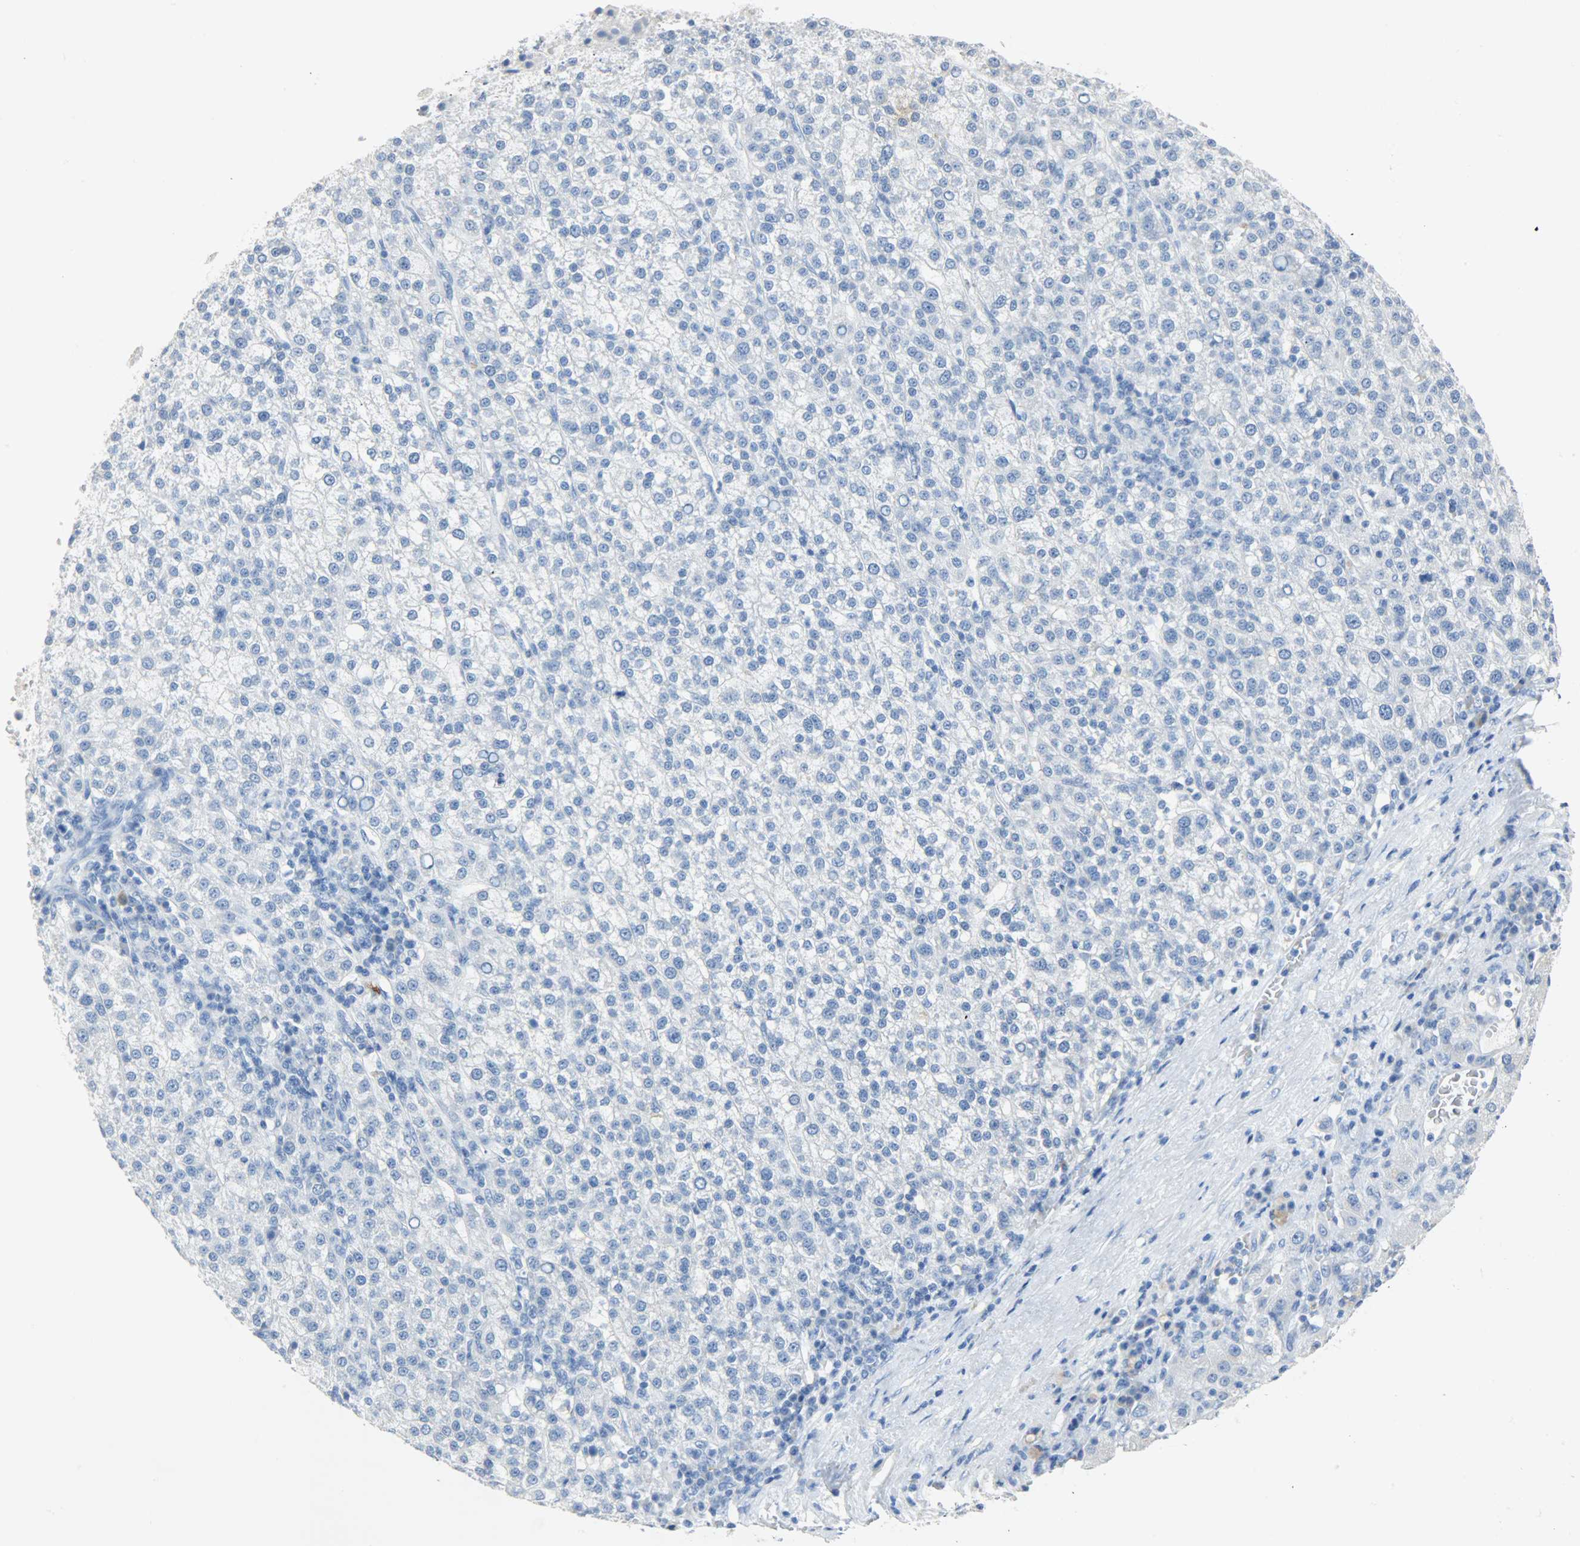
{"staining": {"intensity": "negative", "quantity": "none", "location": "none"}, "tissue": "liver cancer", "cell_type": "Tumor cells", "image_type": "cancer", "snomed": [{"axis": "morphology", "description": "Carcinoma, Hepatocellular, NOS"}, {"axis": "topography", "description": "Liver"}], "caption": "Immunohistochemistry (IHC) image of human hepatocellular carcinoma (liver) stained for a protein (brown), which exhibits no staining in tumor cells.", "gene": "CA3", "patient": {"sex": "female", "age": 58}}